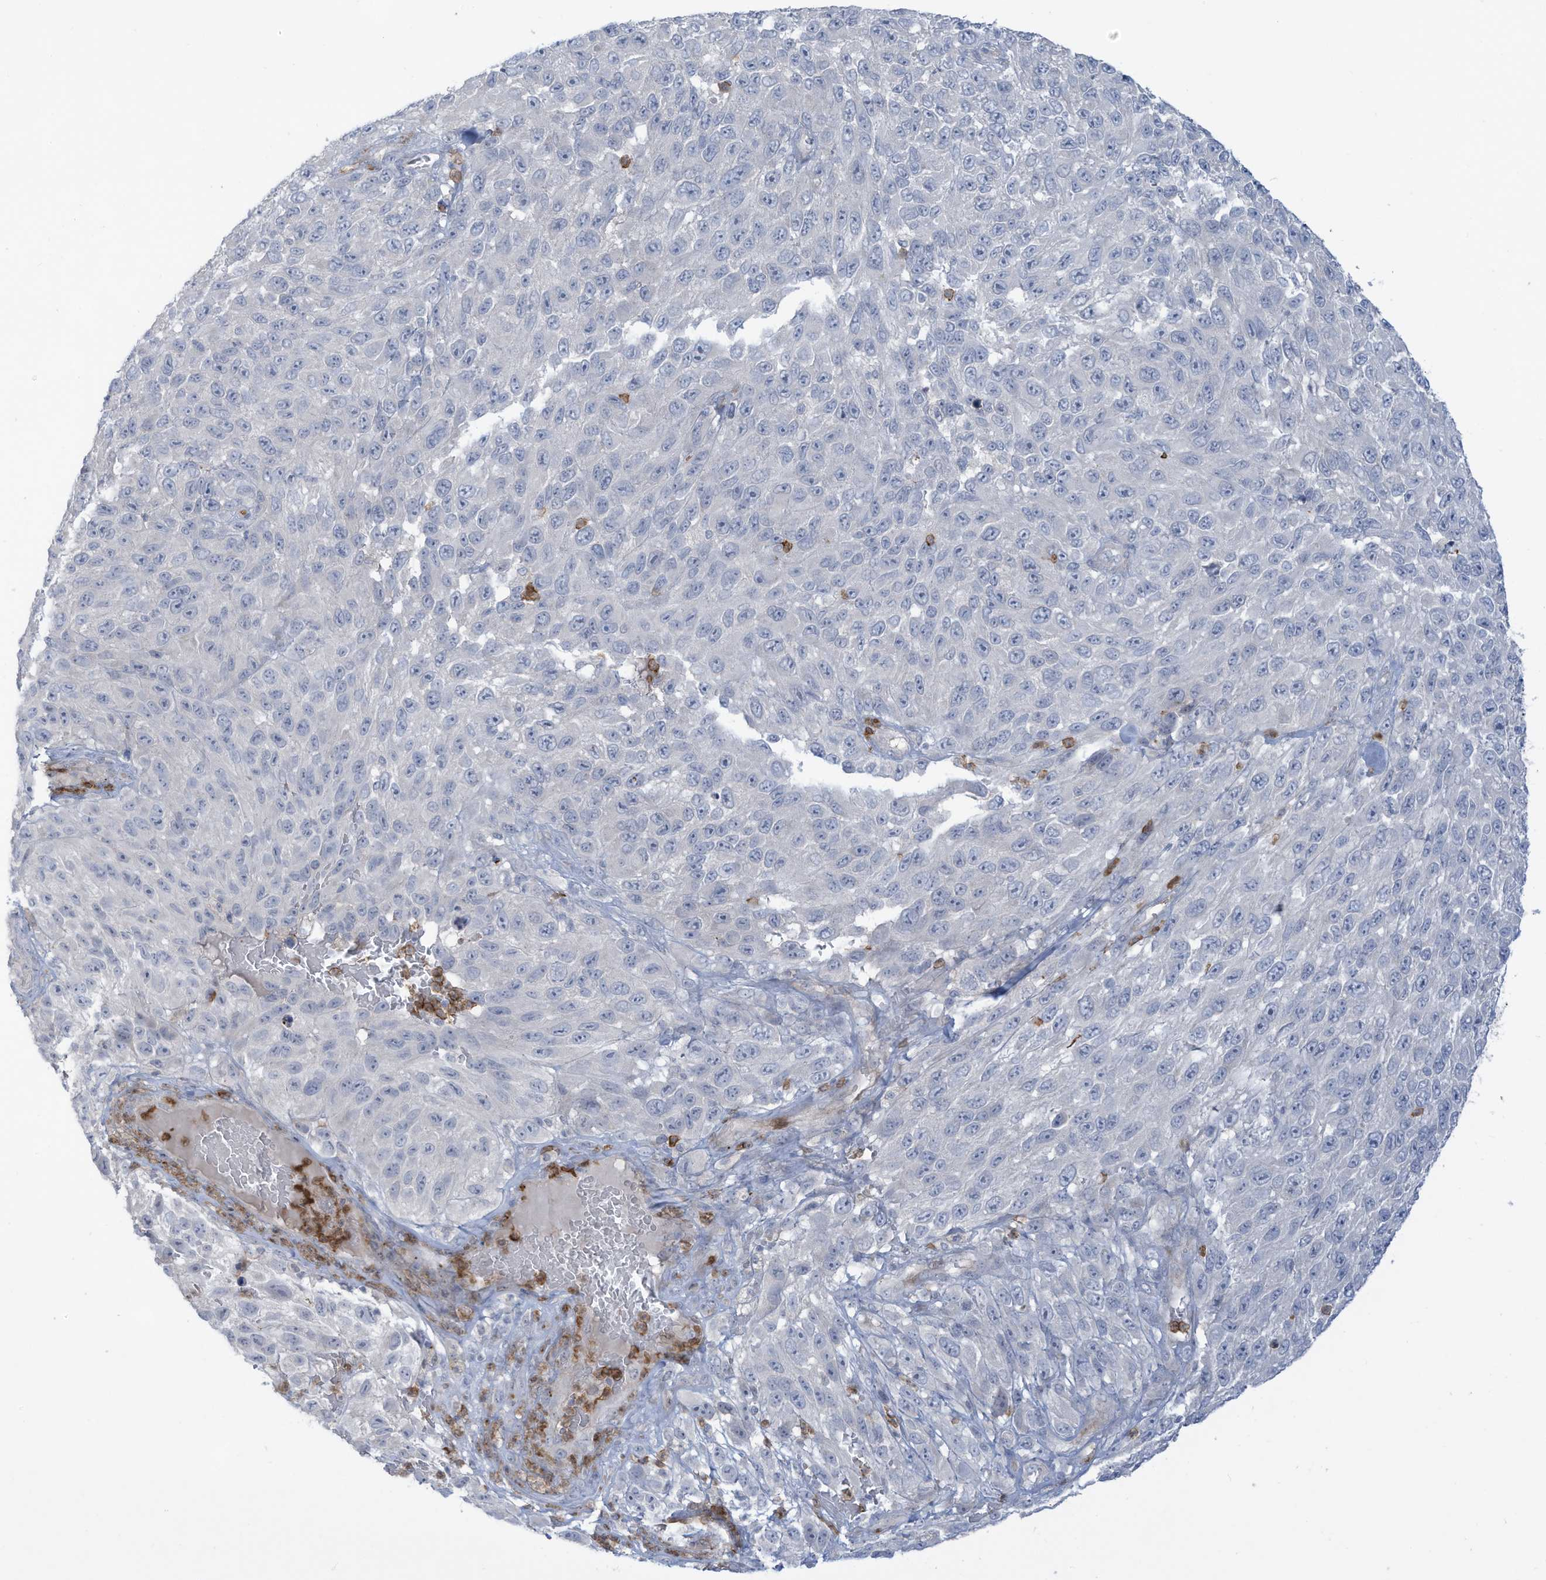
{"staining": {"intensity": "negative", "quantity": "none", "location": "none"}, "tissue": "melanoma", "cell_type": "Tumor cells", "image_type": "cancer", "snomed": [{"axis": "morphology", "description": "Malignant melanoma, NOS"}, {"axis": "topography", "description": "Skin"}], "caption": "Immunohistochemical staining of melanoma shows no significant positivity in tumor cells.", "gene": "NOTO", "patient": {"sex": "female", "age": 96}}